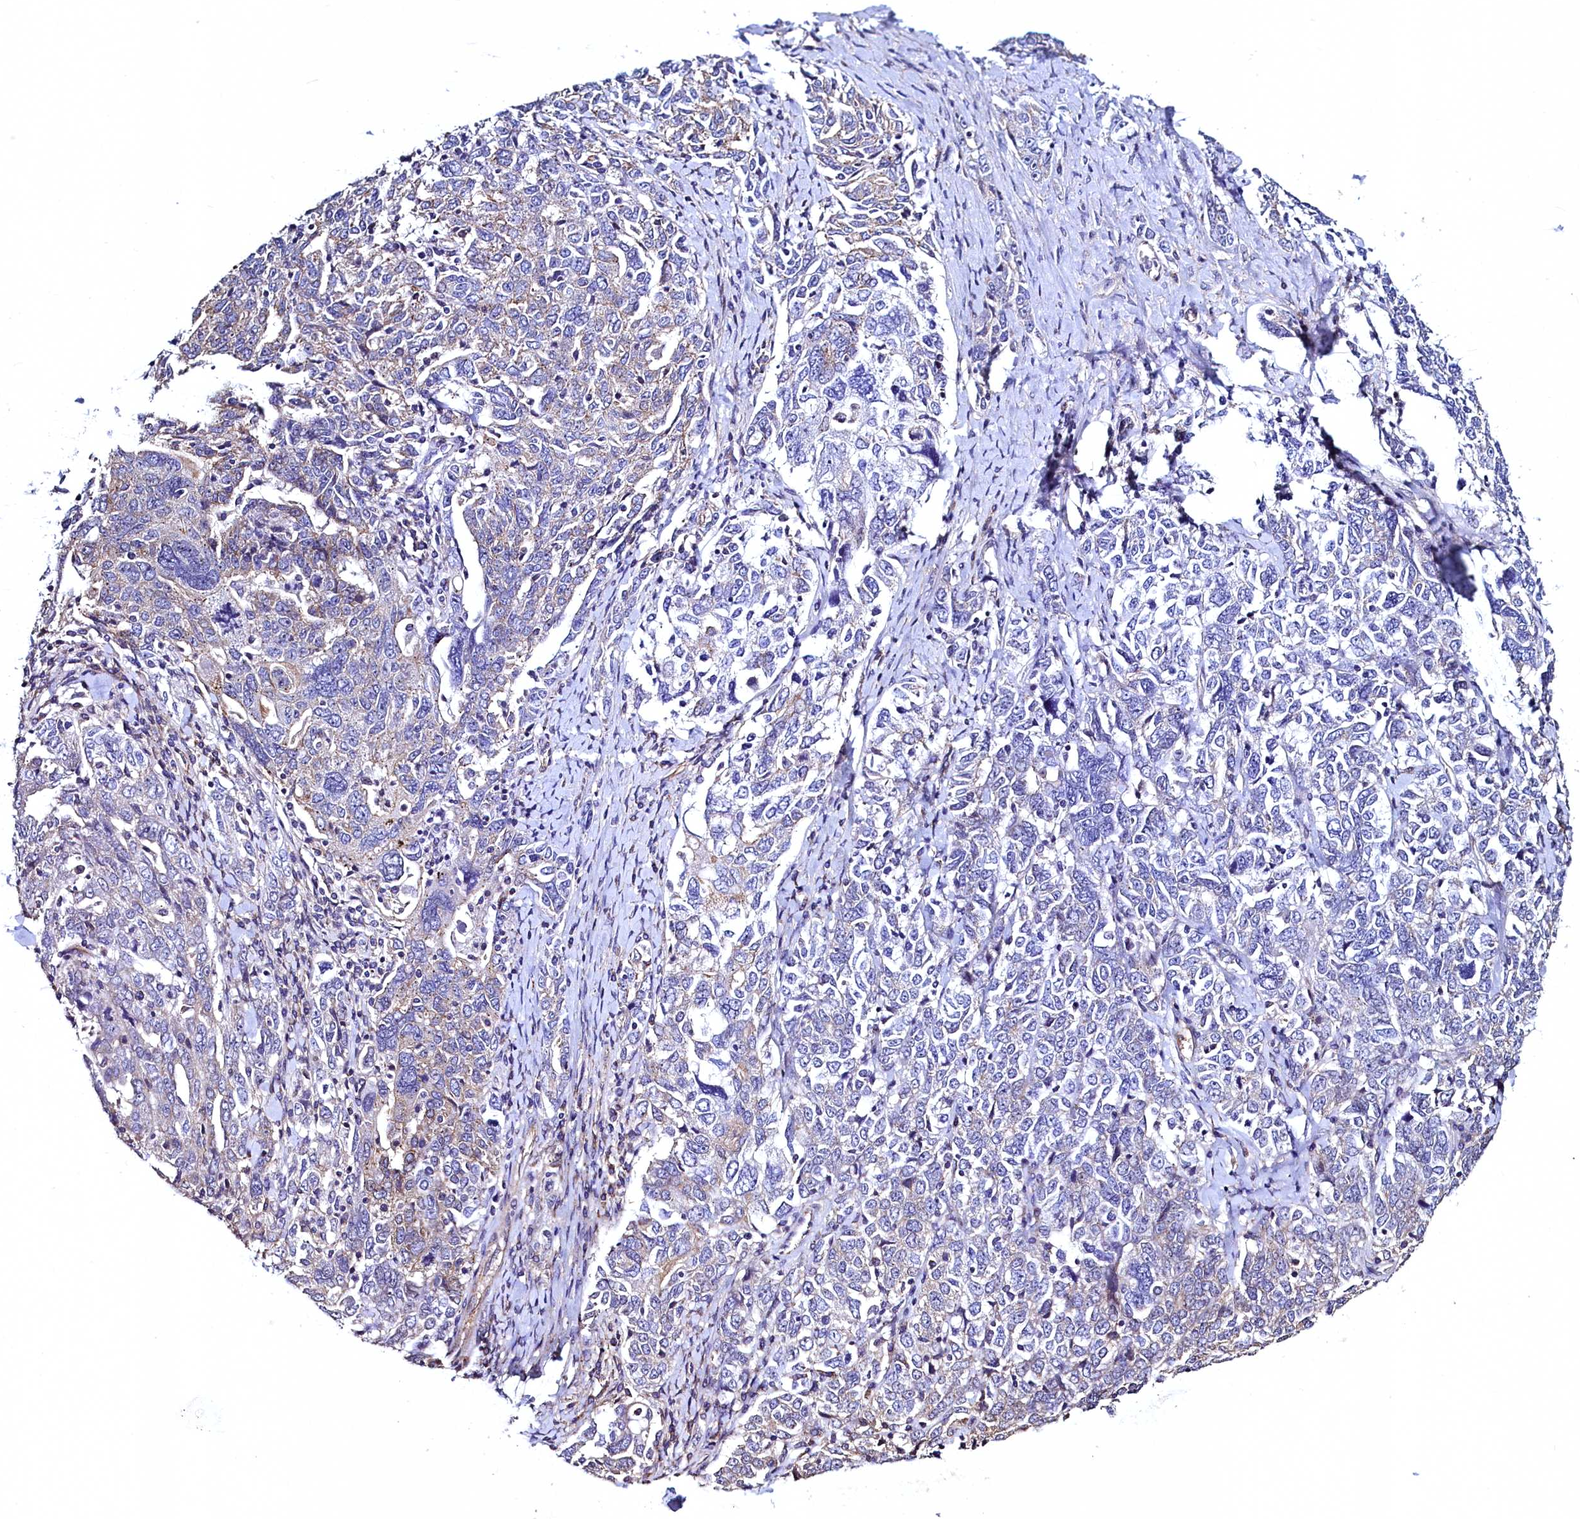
{"staining": {"intensity": "weak", "quantity": "<25%", "location": "cytoplasmic/membranous"}, "tissue": "ovarian cancer", "cell_type": "Tumor cells", "image_type": "cancer", "snomed": [{"axis": "morphology", "description": "Carcinoma, endometroid"}, {"axis": "topography", "description": "Ovary"}], "caption": "Human ovarian endometroid carcinoma stained for a protein using immunohistochemistry exhibits no staining in tumor cells.", "gene": "PALM", "patient": {"sex": "female", "age": 62}}